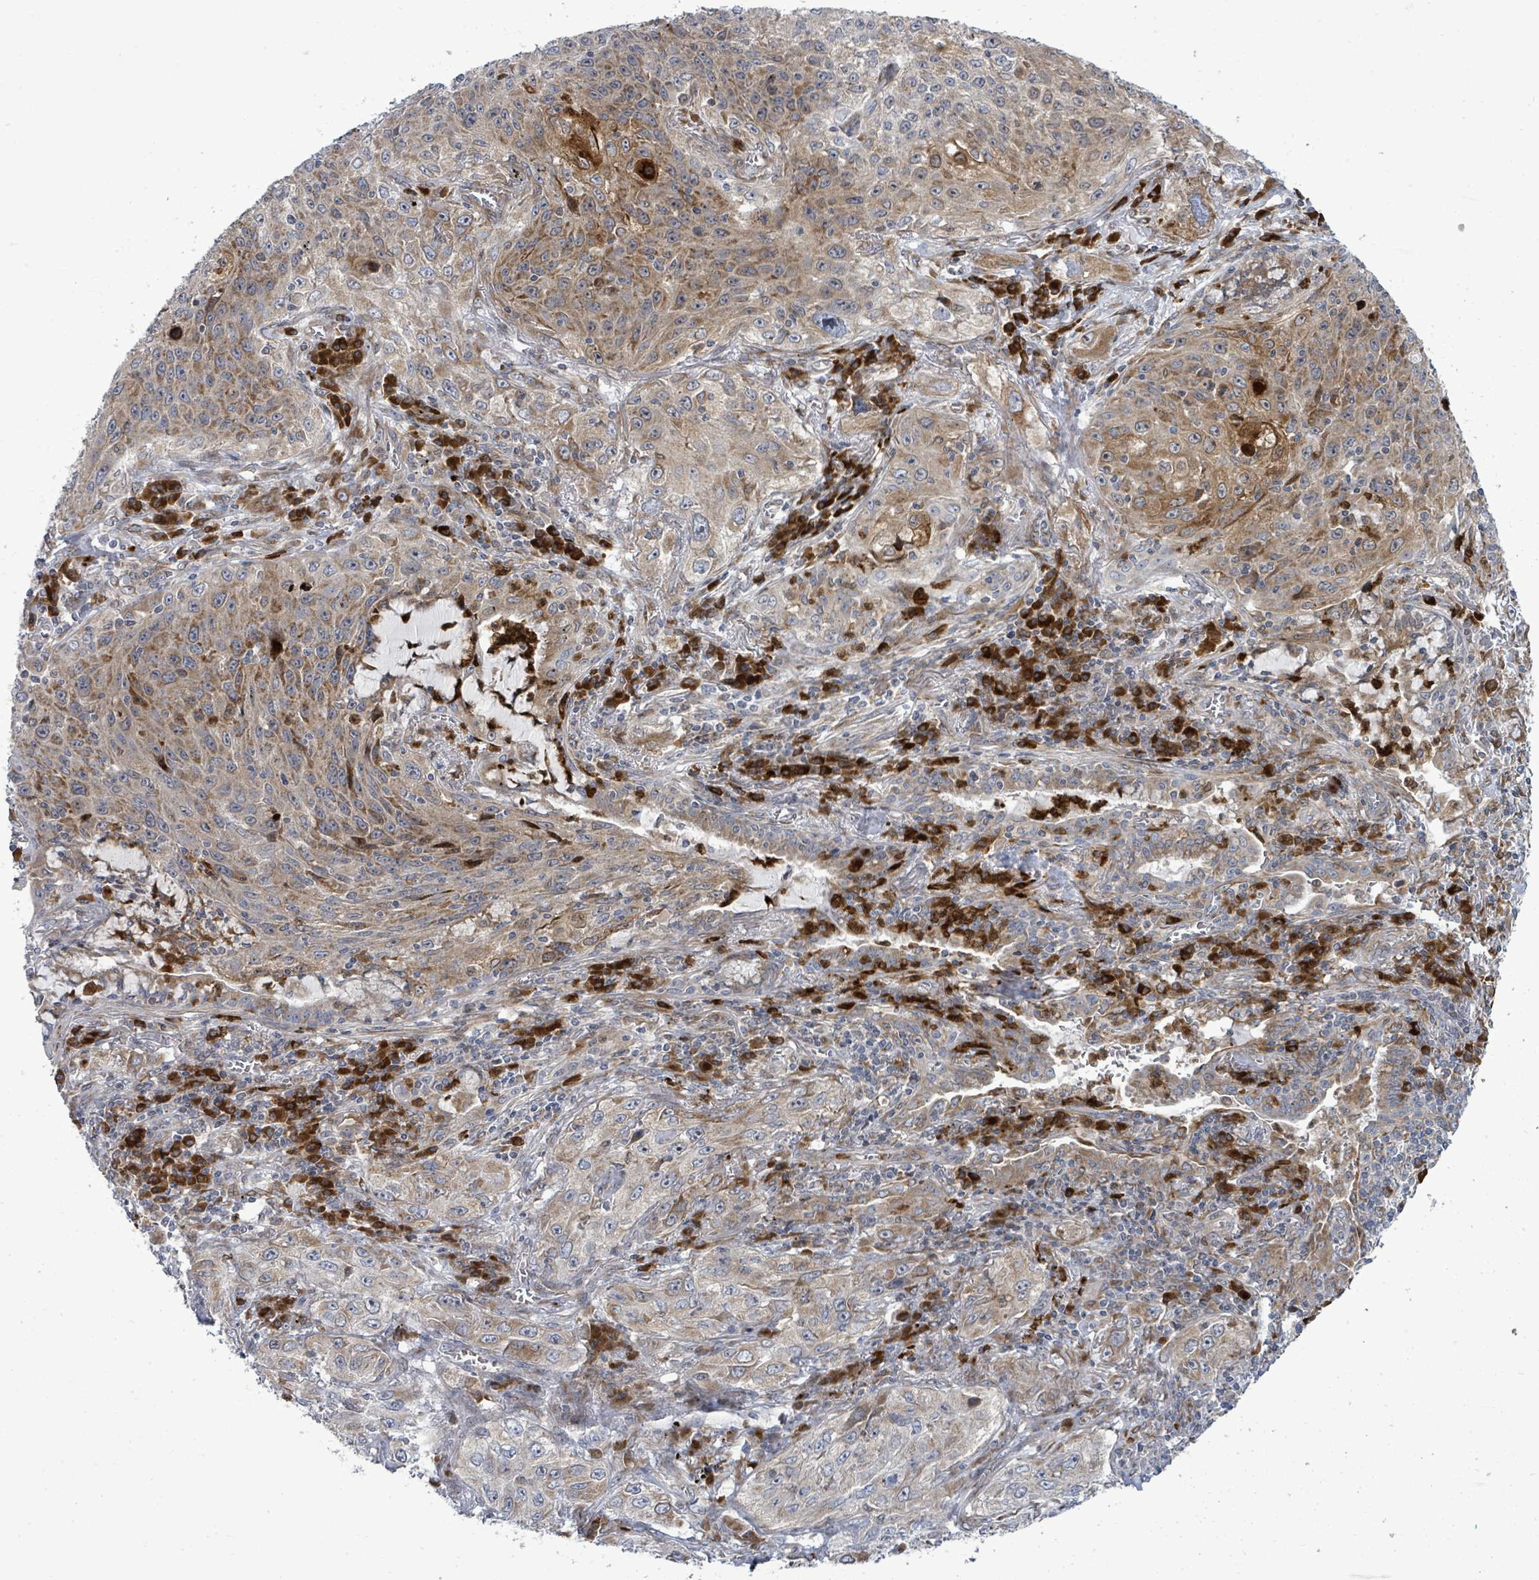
{"staining": {"intensity": "moderate", "quantity": "25%-75%", "location": "cytoplasmic/membranous"}, "tissue": "lung cancer", "cell_type": "Tumor cells", "image_type": "cancer", "snomed": [{"axis": "morphology", "description": "Squamous cell carcinoma, NOS"}, {"axis": "topography", "description": "Lung"}], "caption": "Squamous cell carcinoma (lung) stained with DAB (3,3'-diaminobenzidine) IHC shows medium levels of moderate cytoplasmic/membranous positivity in approximately 25%-75% of tumor cells.", "gene": "SAR1A", "patient": {"sex": "female", "age": 69}}